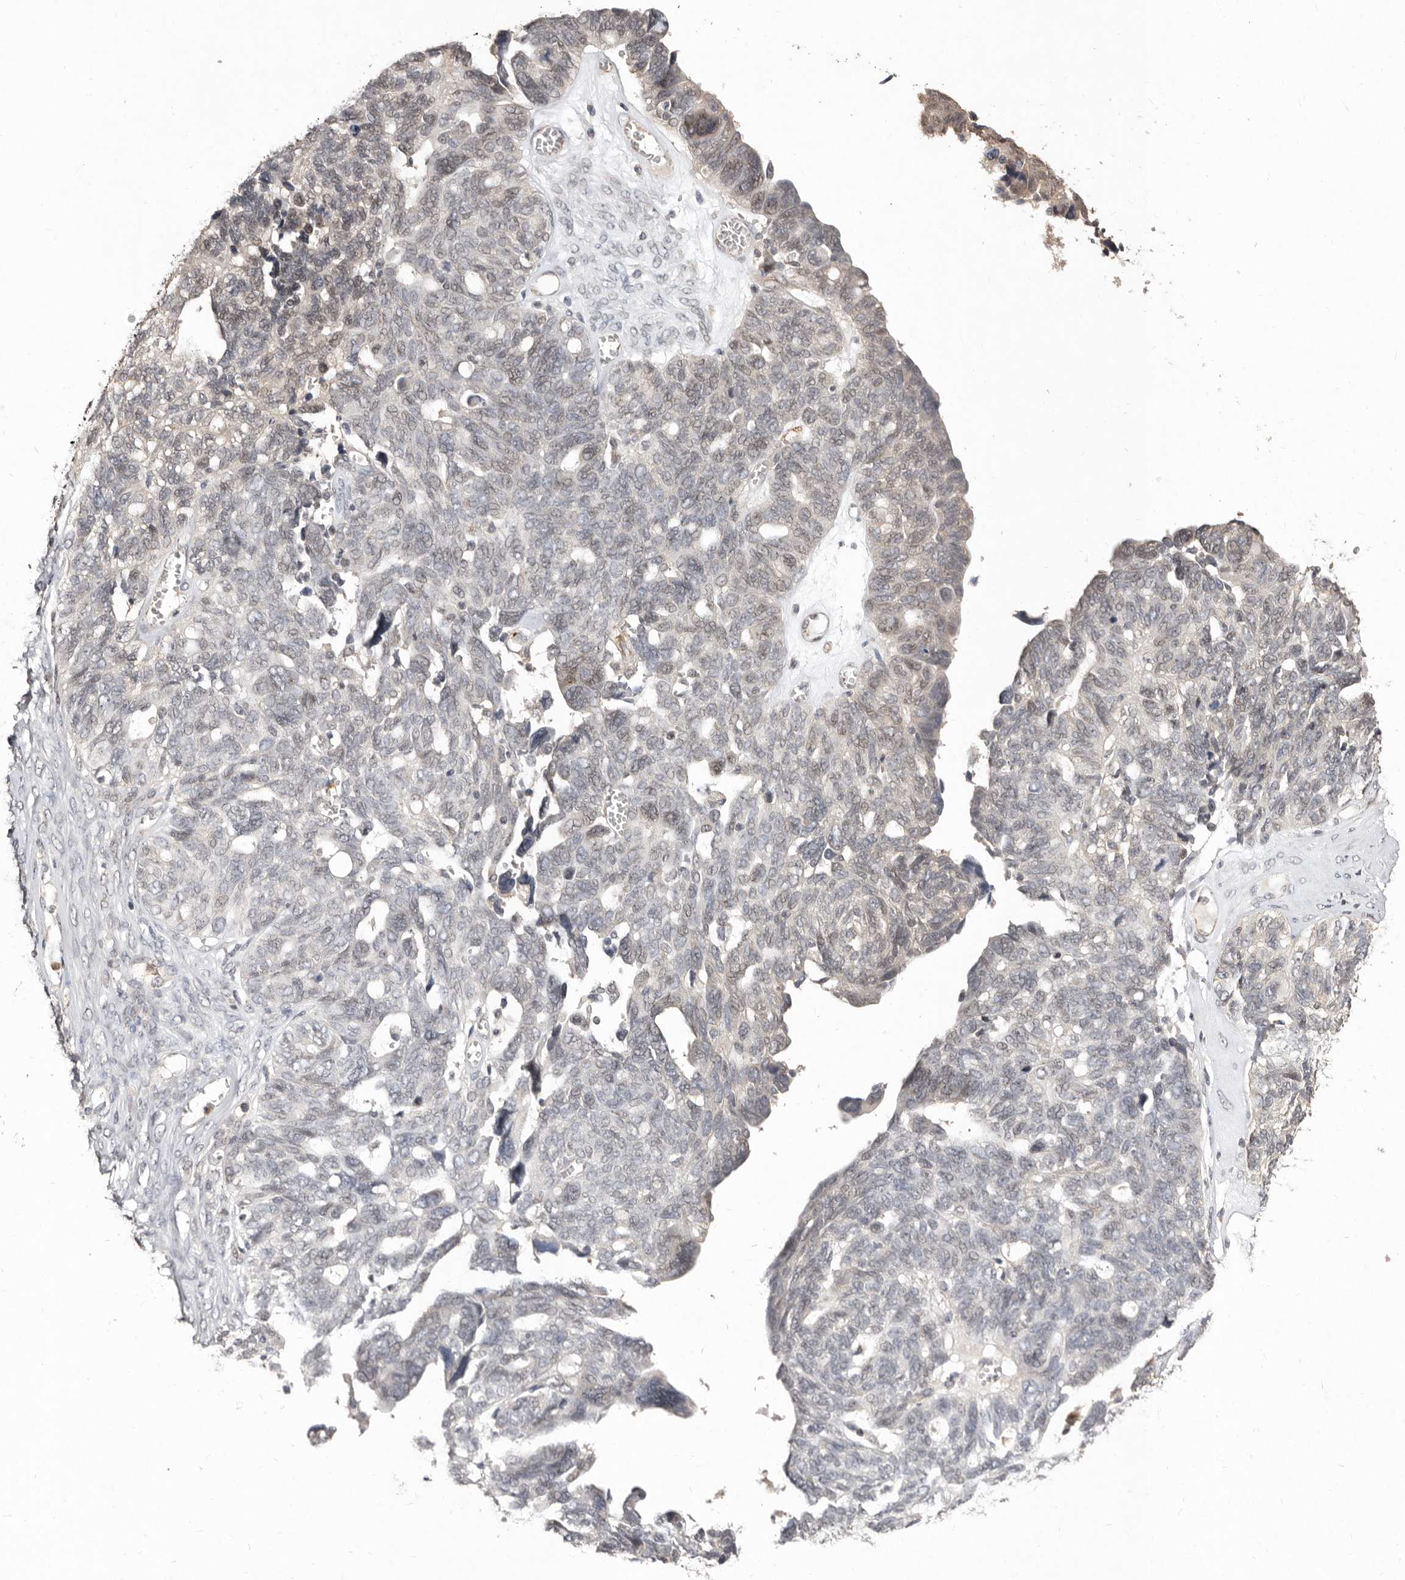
{"staining": {"intensity": "negative", "quantity": "none", "location": "none"}, "tissue": "ovarian cancer", "cell_type": "Tumor cells", "image_type": "cancer", "snomed": [{"axis": "morphology", "description": "Cystadenocarcinoma, serous, NOS"}, {"axis": "topography", "description": "Ovary"}], "caption": "Human ovarian cancer stained for a protein using immunohistochemistry shows no staining in tumor cells.", "gene": "SULT1E1", "patient": {"sex": "female", "age": 79}}